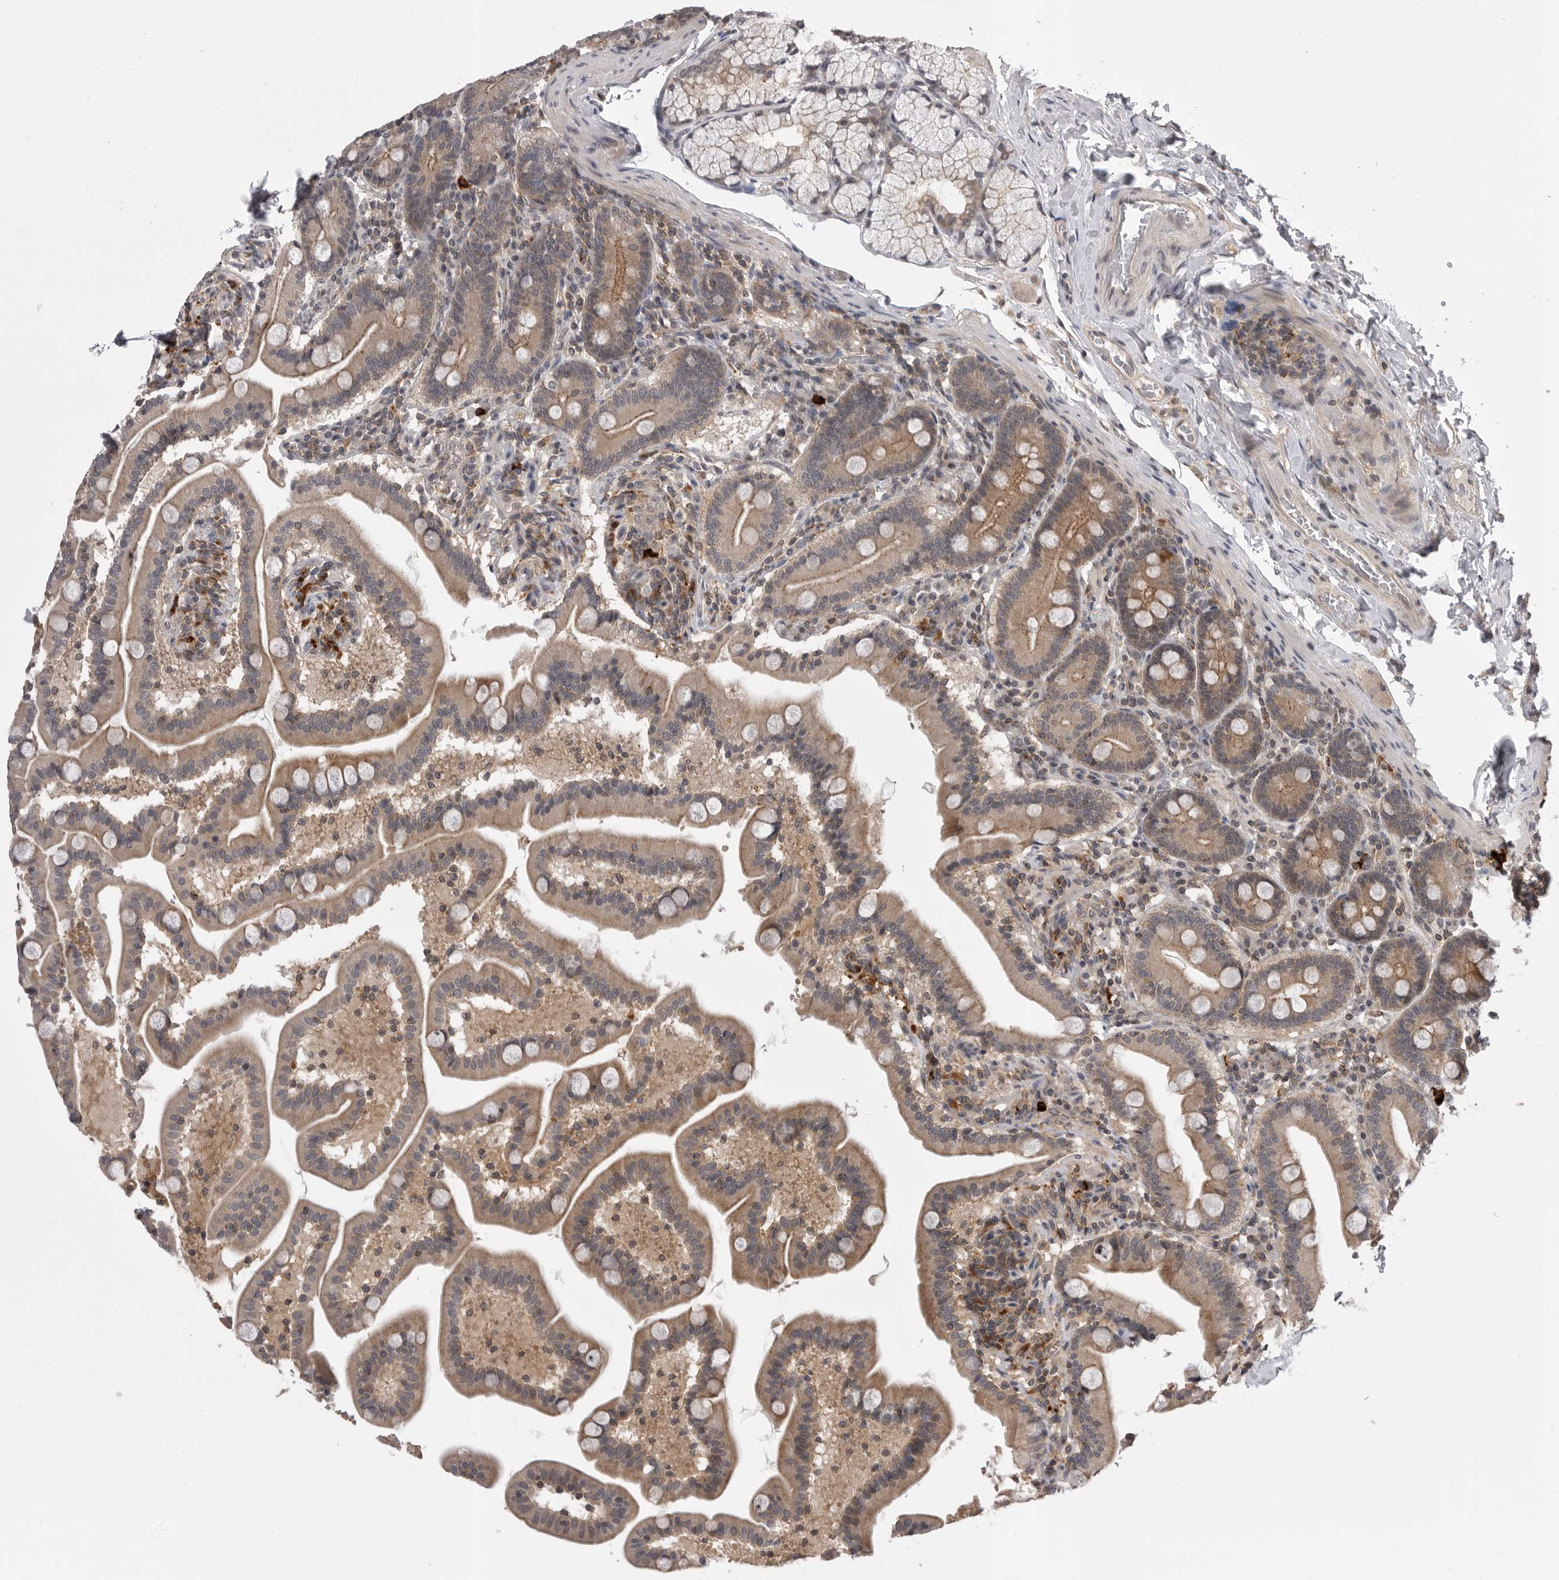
{"staining": {"intensity": "moderate", "quantity": ">75%", "location": "cytoplasmic/membranous"}, "tissue": "duodenum", "cell_type": "Glandular cells", "image_type": "normal", "snomed": [{"axis": "morphology", "description": "Normal tissue, NOS"}, {"axis": "topography", "description": "Duodenum"}], "caption": "A high-resolution histopathology image shows IHC staining of normal duodenum, which exhibits moderate cytoplasmic/membranous staining in approximately >75% of glandular cells.", "gene": "AOAH", "patient": {"sex": "male", "age": 54}}